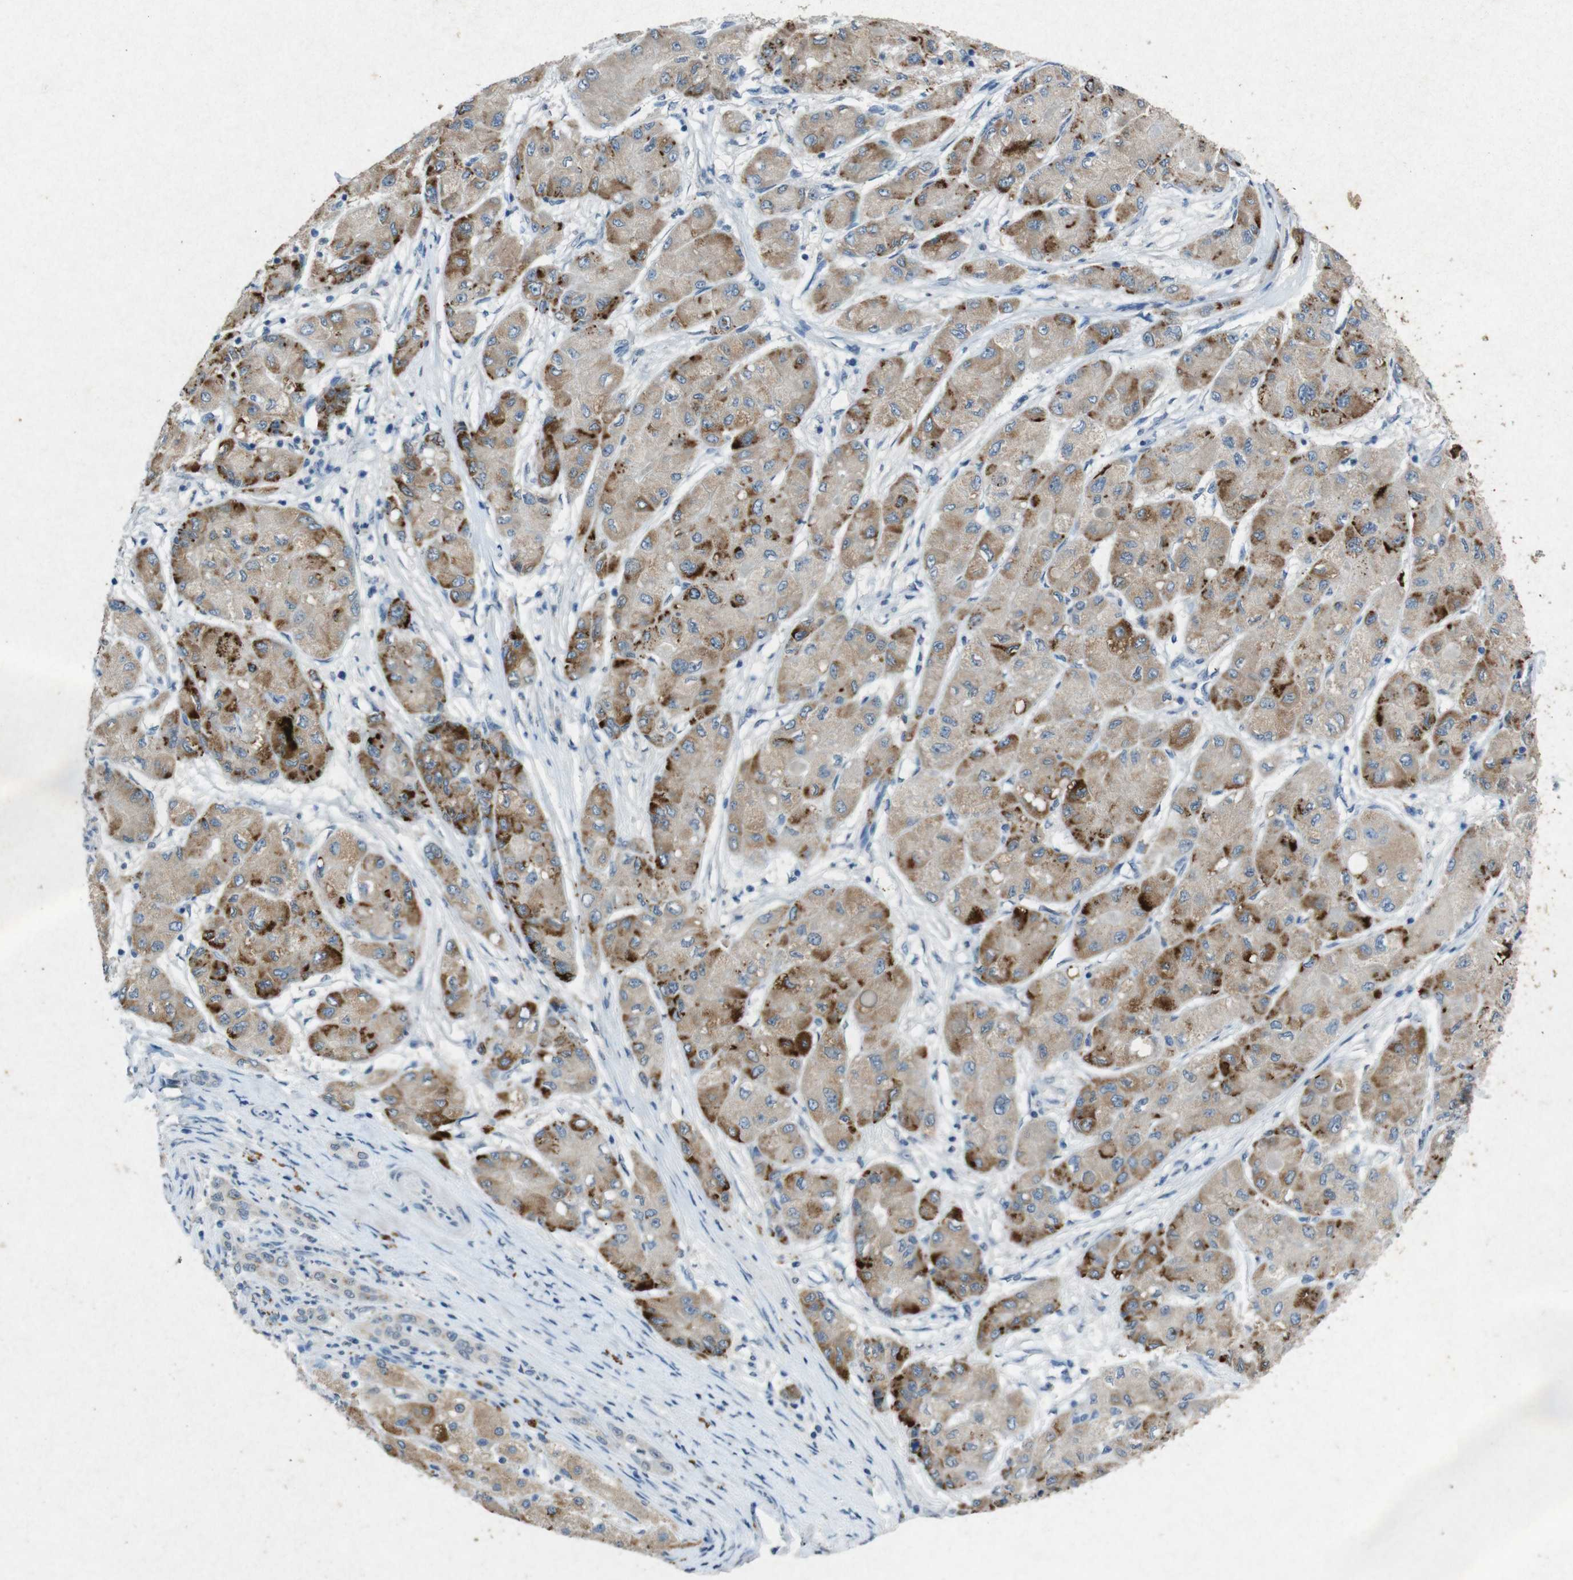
{"staining": {"intensity": "strong", "quantity": "25%-75%", "location": "cytoplasmic/membranous"}, "tissue": "liver cancer", "cell_type": "Tumor cells", "image_type": "cancer", "snomed": [{"axis": "morphology", "description": "Carcinoma, Hepatocellular, NOS"}, {"axis": "topography", "description": "Liver"}], "caption": "This photomicrograph demonstrates hepatocellular carcinoma (liver) stained with immunohistochemistry to label a protein in brown. The cytoplasmic/membranous of tumor cells show strong positivity for the protein. Nuclei are counter-stained blue.", "gene": "STBD1", "patient": {"sex": "male", "age": 80}}